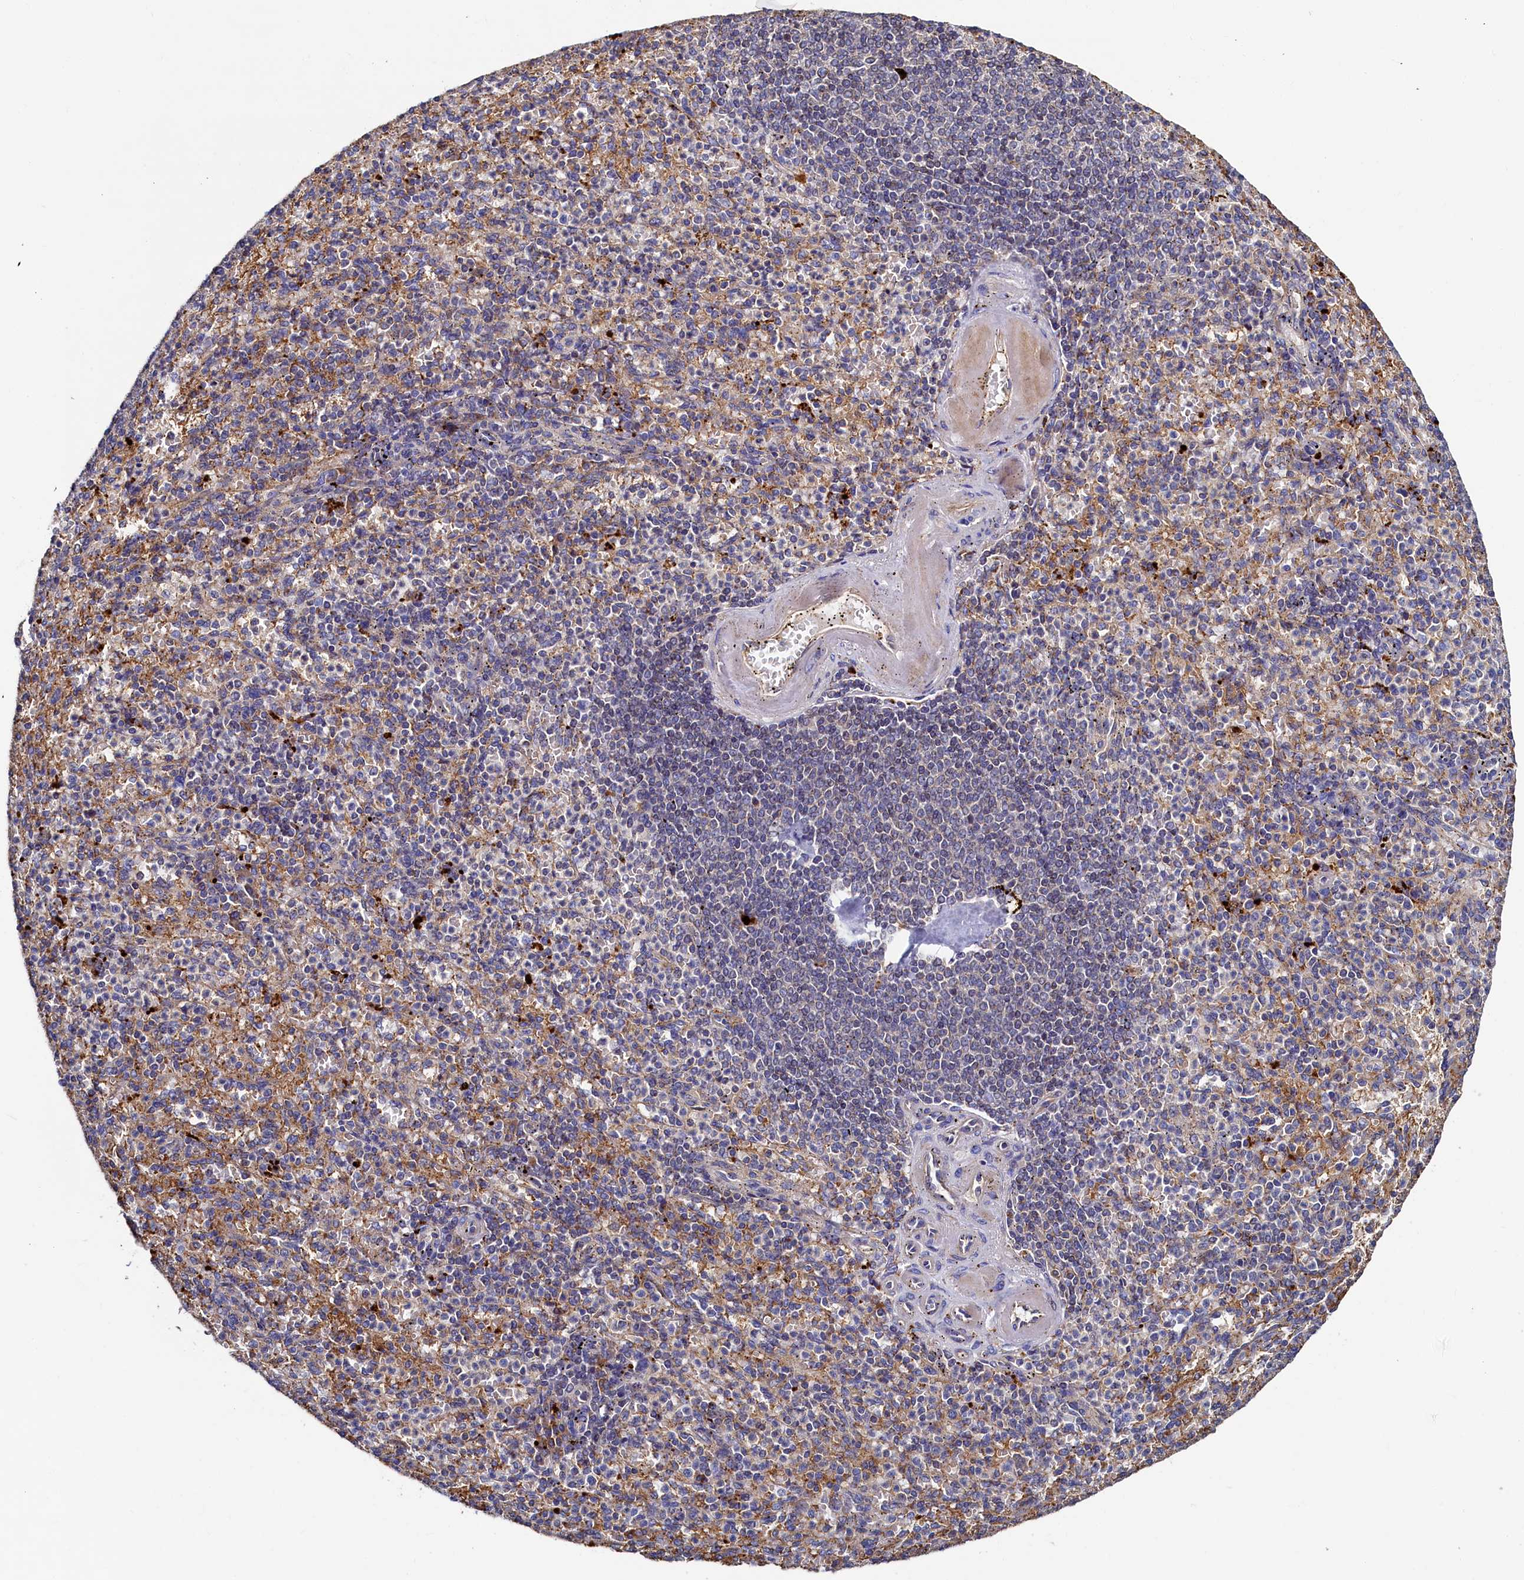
{"staining": {"intensity": "negative", "quantity": "none", "location": "none"}, "tissue": "spleen", "cell_type": "Cells in red pulp", "image_type": "normal", "snomed": [{"axis": "morphology", "description": "Normal tissue, NOS"}, {"axis": "topography", "description": "Spleen"}], "caption": "This is a photomicrograph of immunohistochemistry staining of normal spleen, which shows no positivity in cells in red pulp. (DAB immunohistochemistry (IHC), high magnification).", "gene": "TK2", "patient": {"sex": "female", "age": 74}}